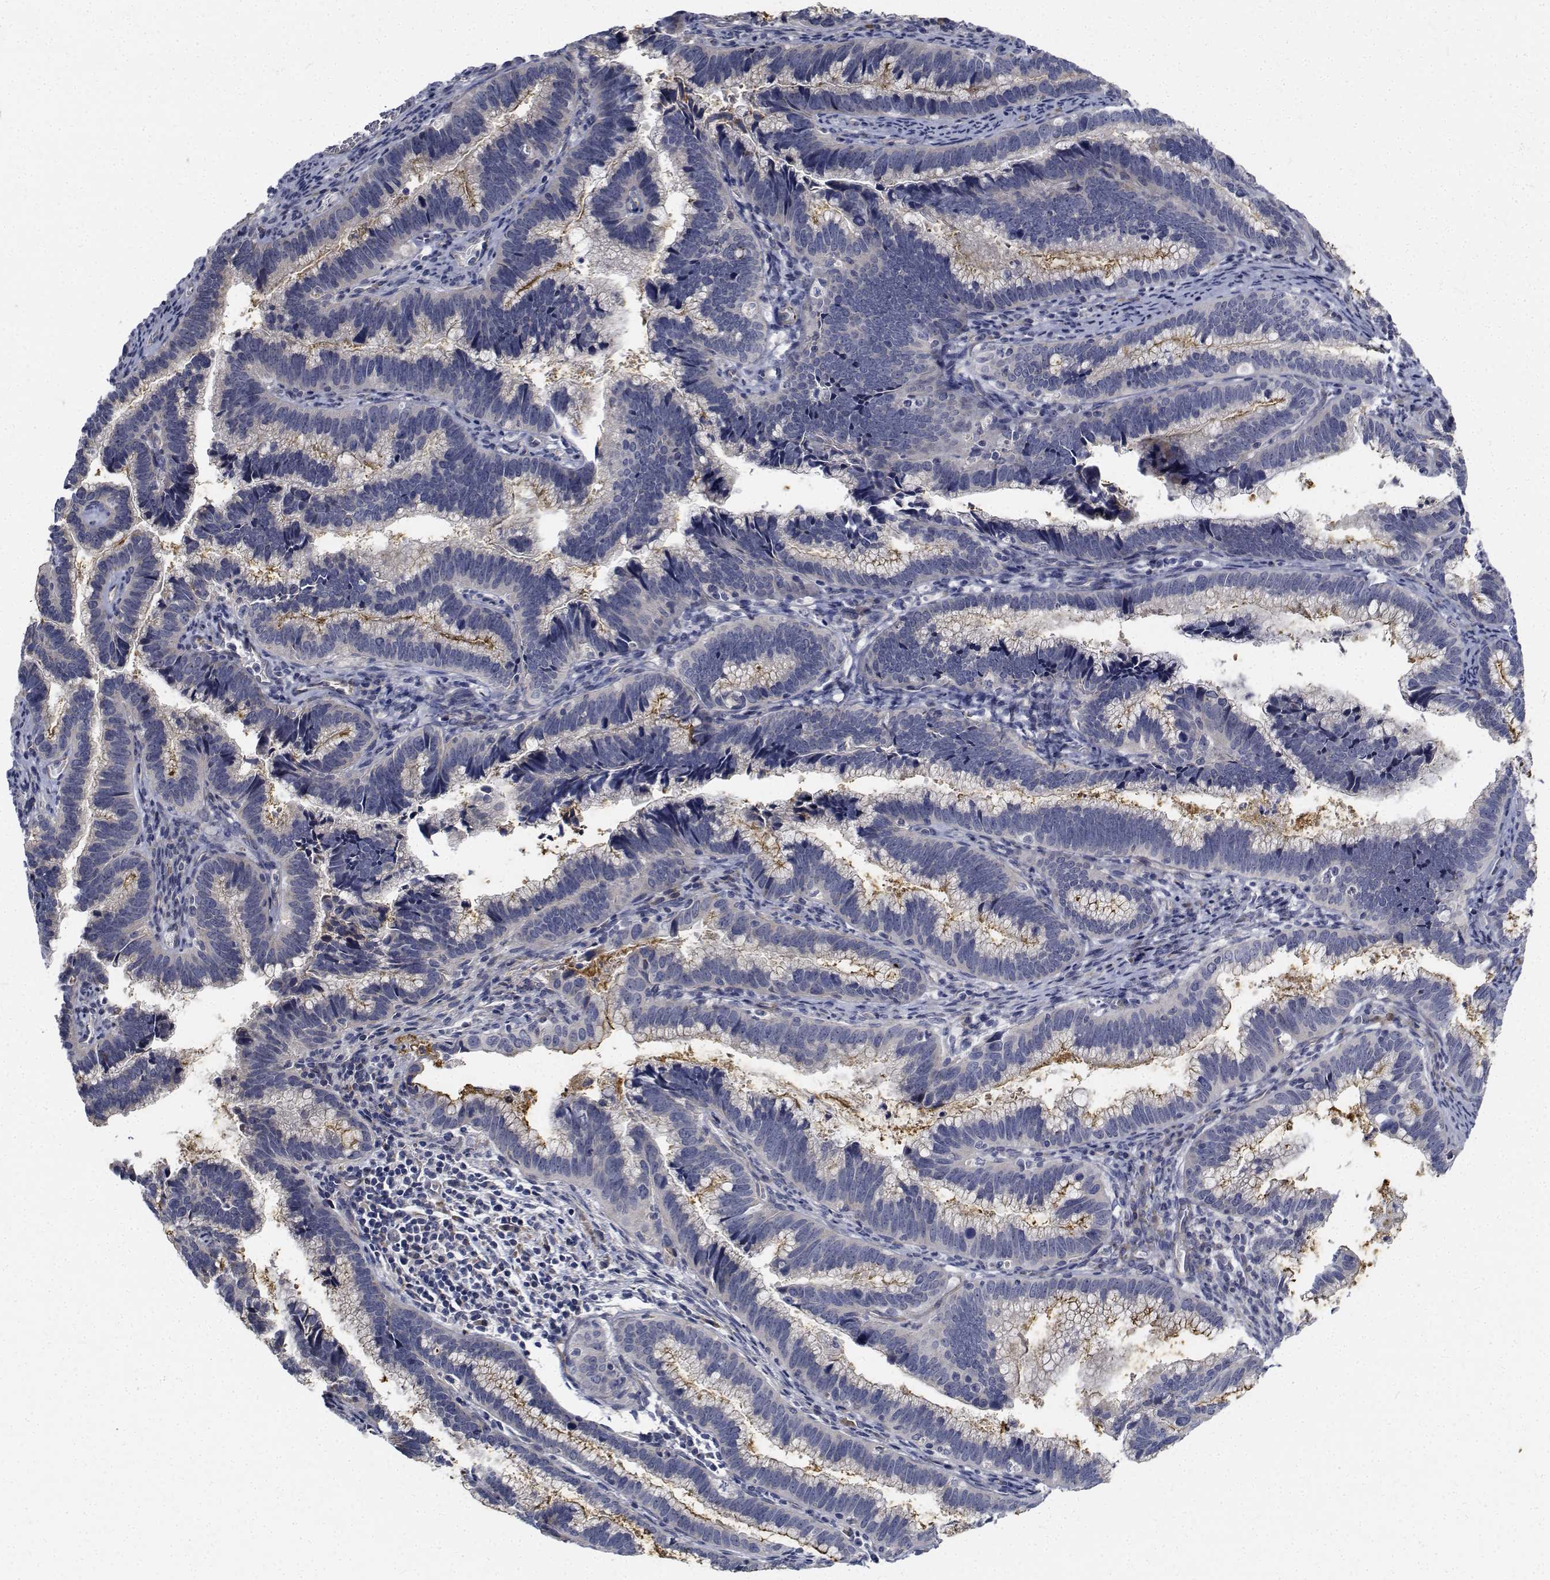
{"staining": {"intensity": "negative", "quantity": "none", "location": "none"}, "tissue": "cervical cancer", "cell_type": "Tumor cells", "image_type": "cancer", "snomed": [{"axis": "morphology", "description": "Adenocarcinoma, NOS"}, {"axis": "topography", "description": "Cervix"}], "caption": "Immunohistochemical staining of human cervical cancer (adenocarcinoma) shows no significant staining in tumor cells.", "gene": "TTBK1", "patient": {"sex": "female", "age": 61}}